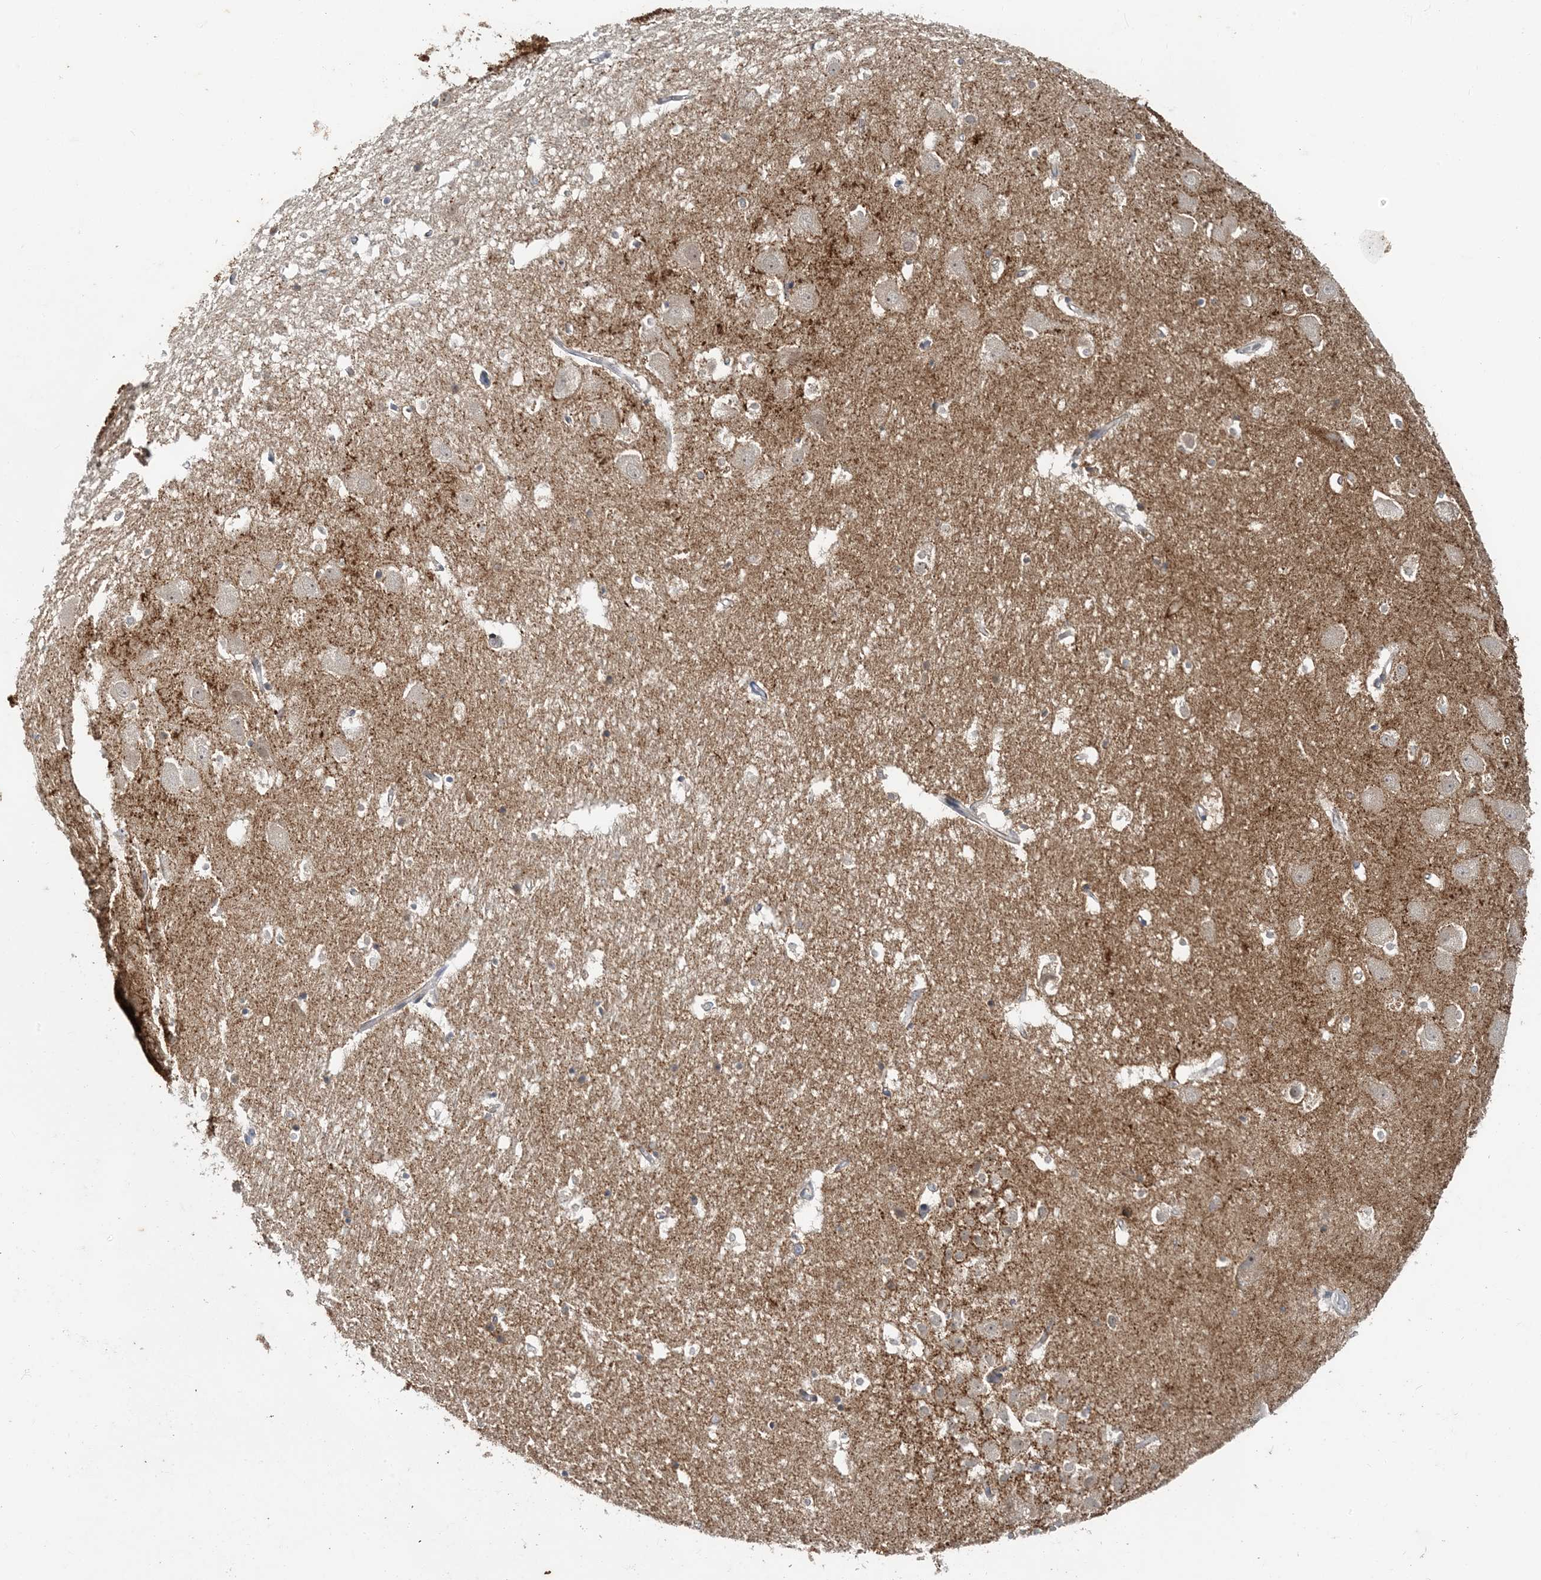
{"staining": {"intensity": "weak", "quantity": "25%-75%", "location": "cytoplasmic/membranous"}, "tissue": "hippocampus", "cell_type": "Glial cells", "image_type": "normal", "snomed": [{"axis": "morphology", "description": "Normal tissue, NOS"}, {"axis": "topography", "description": "Hippocampus"}], "caption": "Normal hippocampus exhibits weak cytoplasmic/membranous positivity in approximately 25%-75% of glial cells.", "gene": "LEXM", "patient": {"sex": "female", "age": 52}}